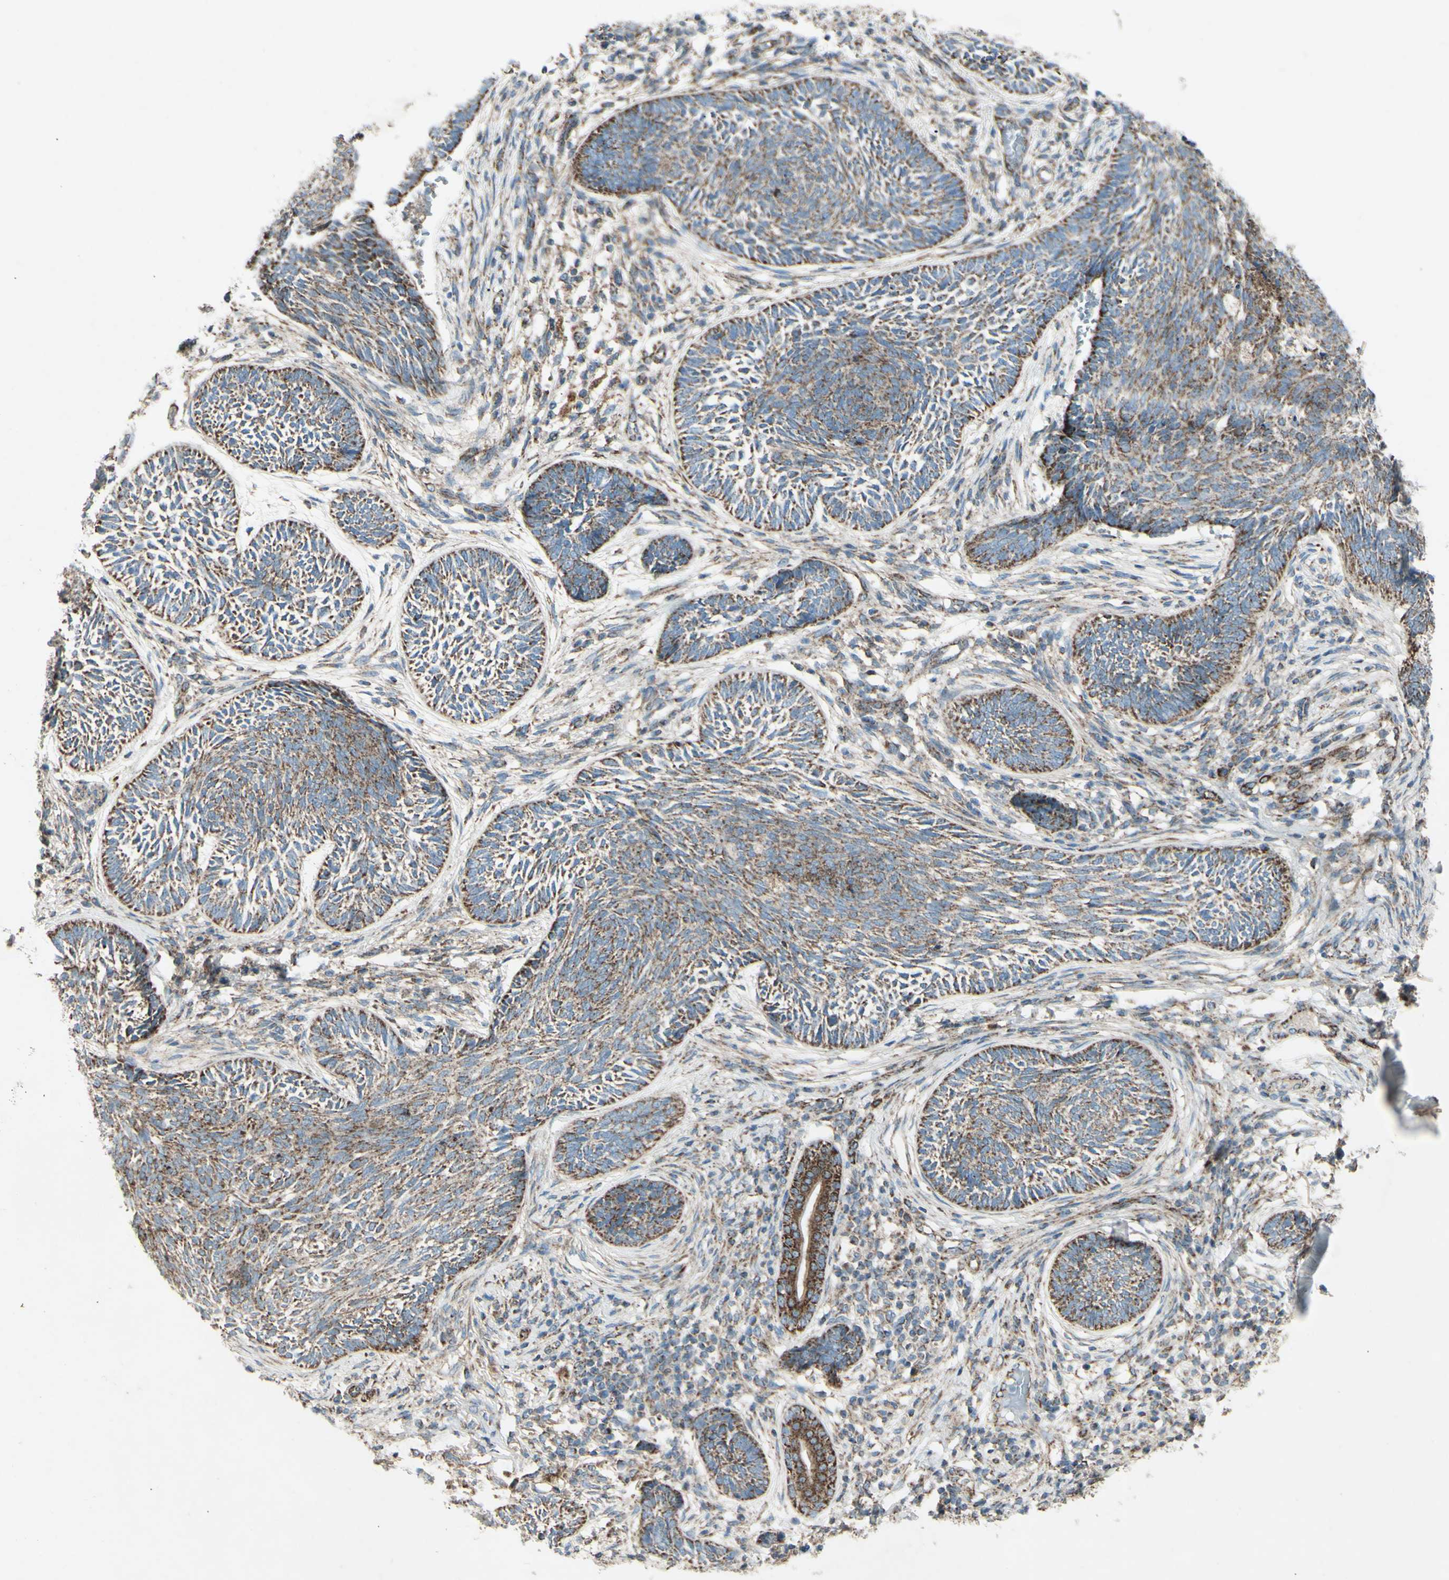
{"staining": {"intensity": "strong", "quantity": ">75%", "location": "cytoplasmic/membranous"}, "tissue": "skin cancer", "cell_type": "Tumor cells", "image_type": "cancer", "snomed": [{"axis": "morphology", "description": "Papilloma, NOS"}, {"axis": "morphology", "description": "Basal cell carcinoma"}, {"axis": "topography", "description": "Skin"}], "caption": "Immunohistochemistry (IHC) photomicrograph of human skin cancer stained for a protein (brown), which demonstrates high levels of strong cytoplasmic/membranous expression in about >75% of tumor cells.", "gene": "RHOT1", "patient": {"sex": "male", "age": 87}}